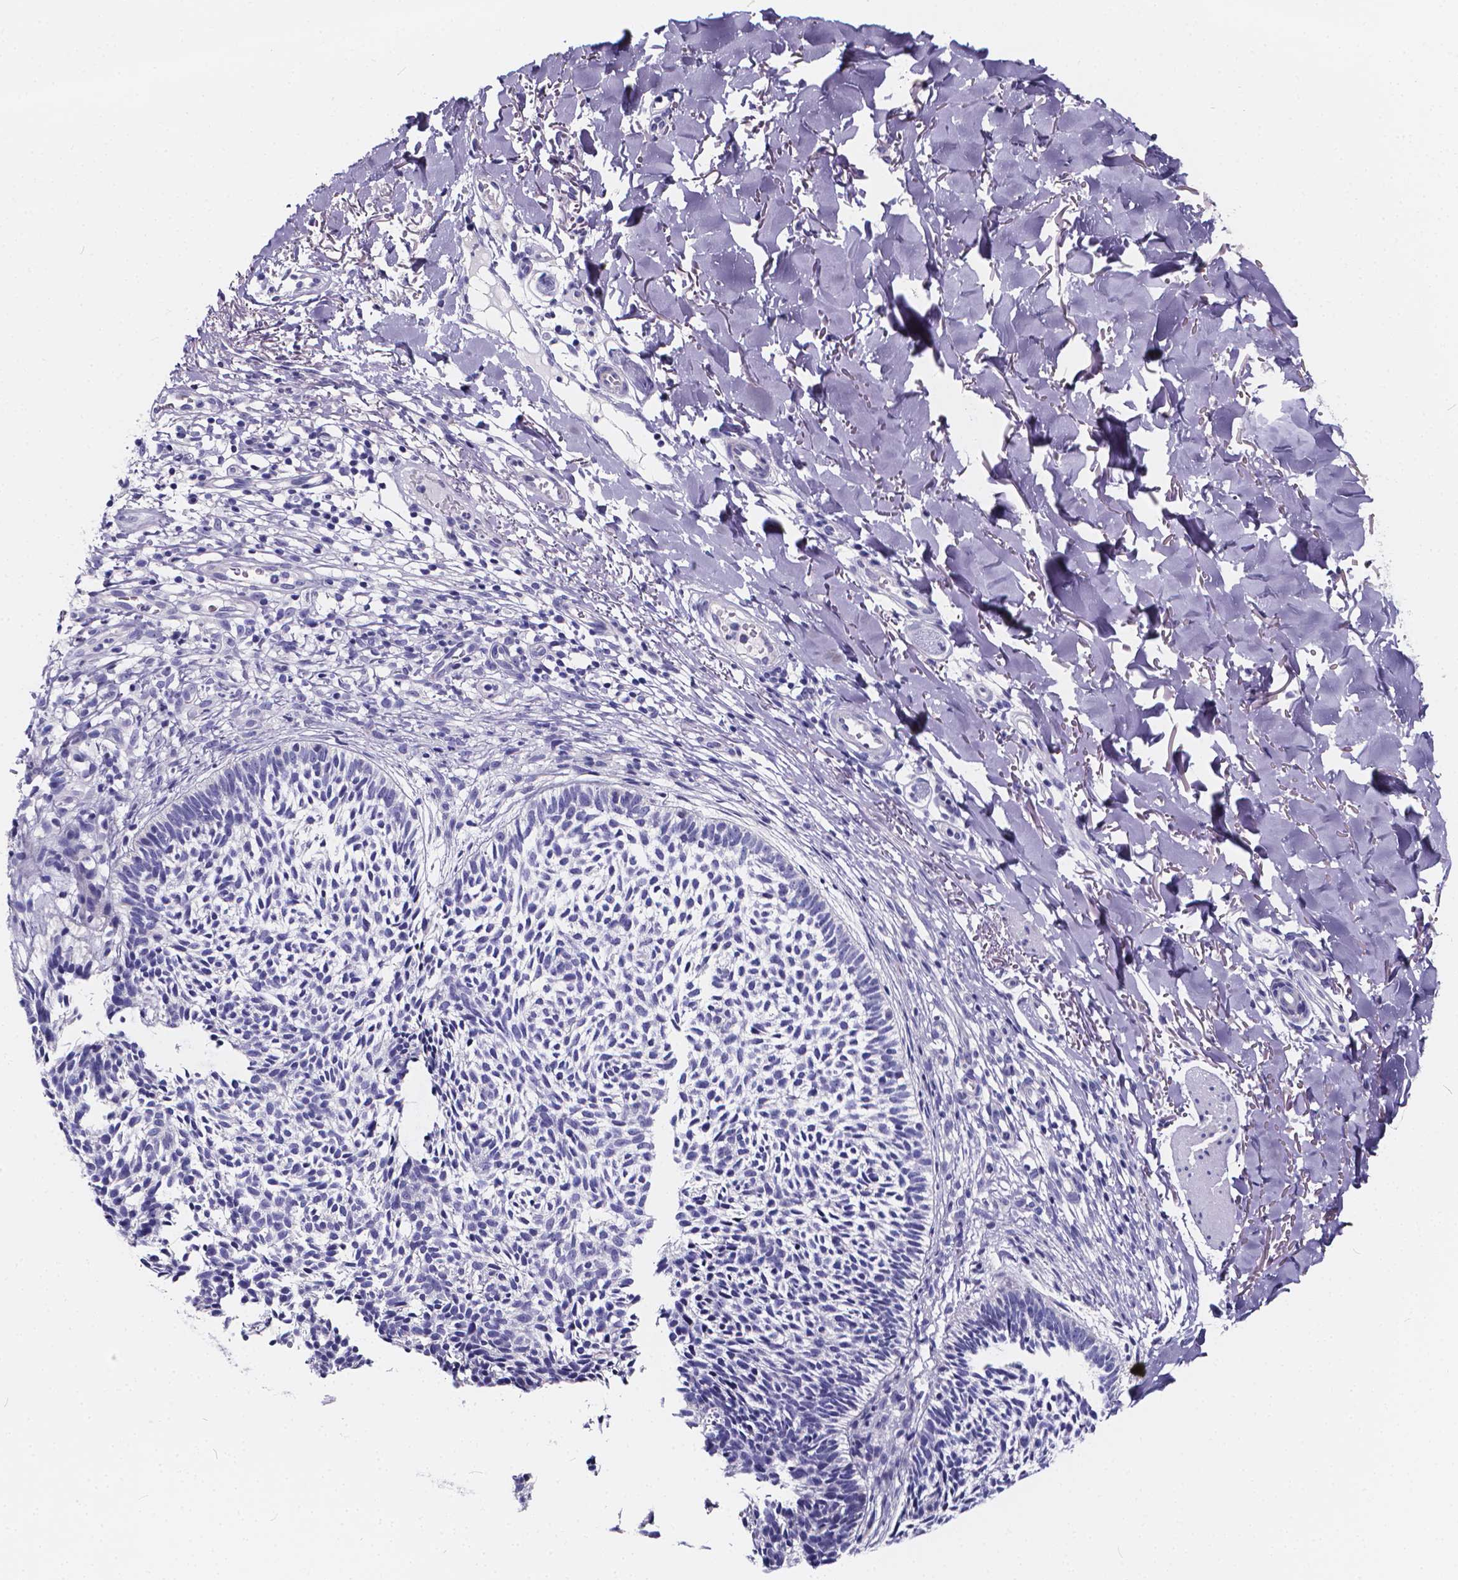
{"staining": {"intensity": "negative", "quantity": "none", "location": "none"}, "tissue": "skin cancer", "cell_type": "Tumor cells", "image_type": "cancer", "snomed": [{"axis": "morphology", "description": "Basal cell carcinoma"}, {"axis": "topography", "description": "Skin"}], "caption": "The photomicrograph reveals no staining of tumor cells in basal cell carcinoma (skin).", "gene": "SPEF2", "patient": {"sex": "male", "age": 78}}